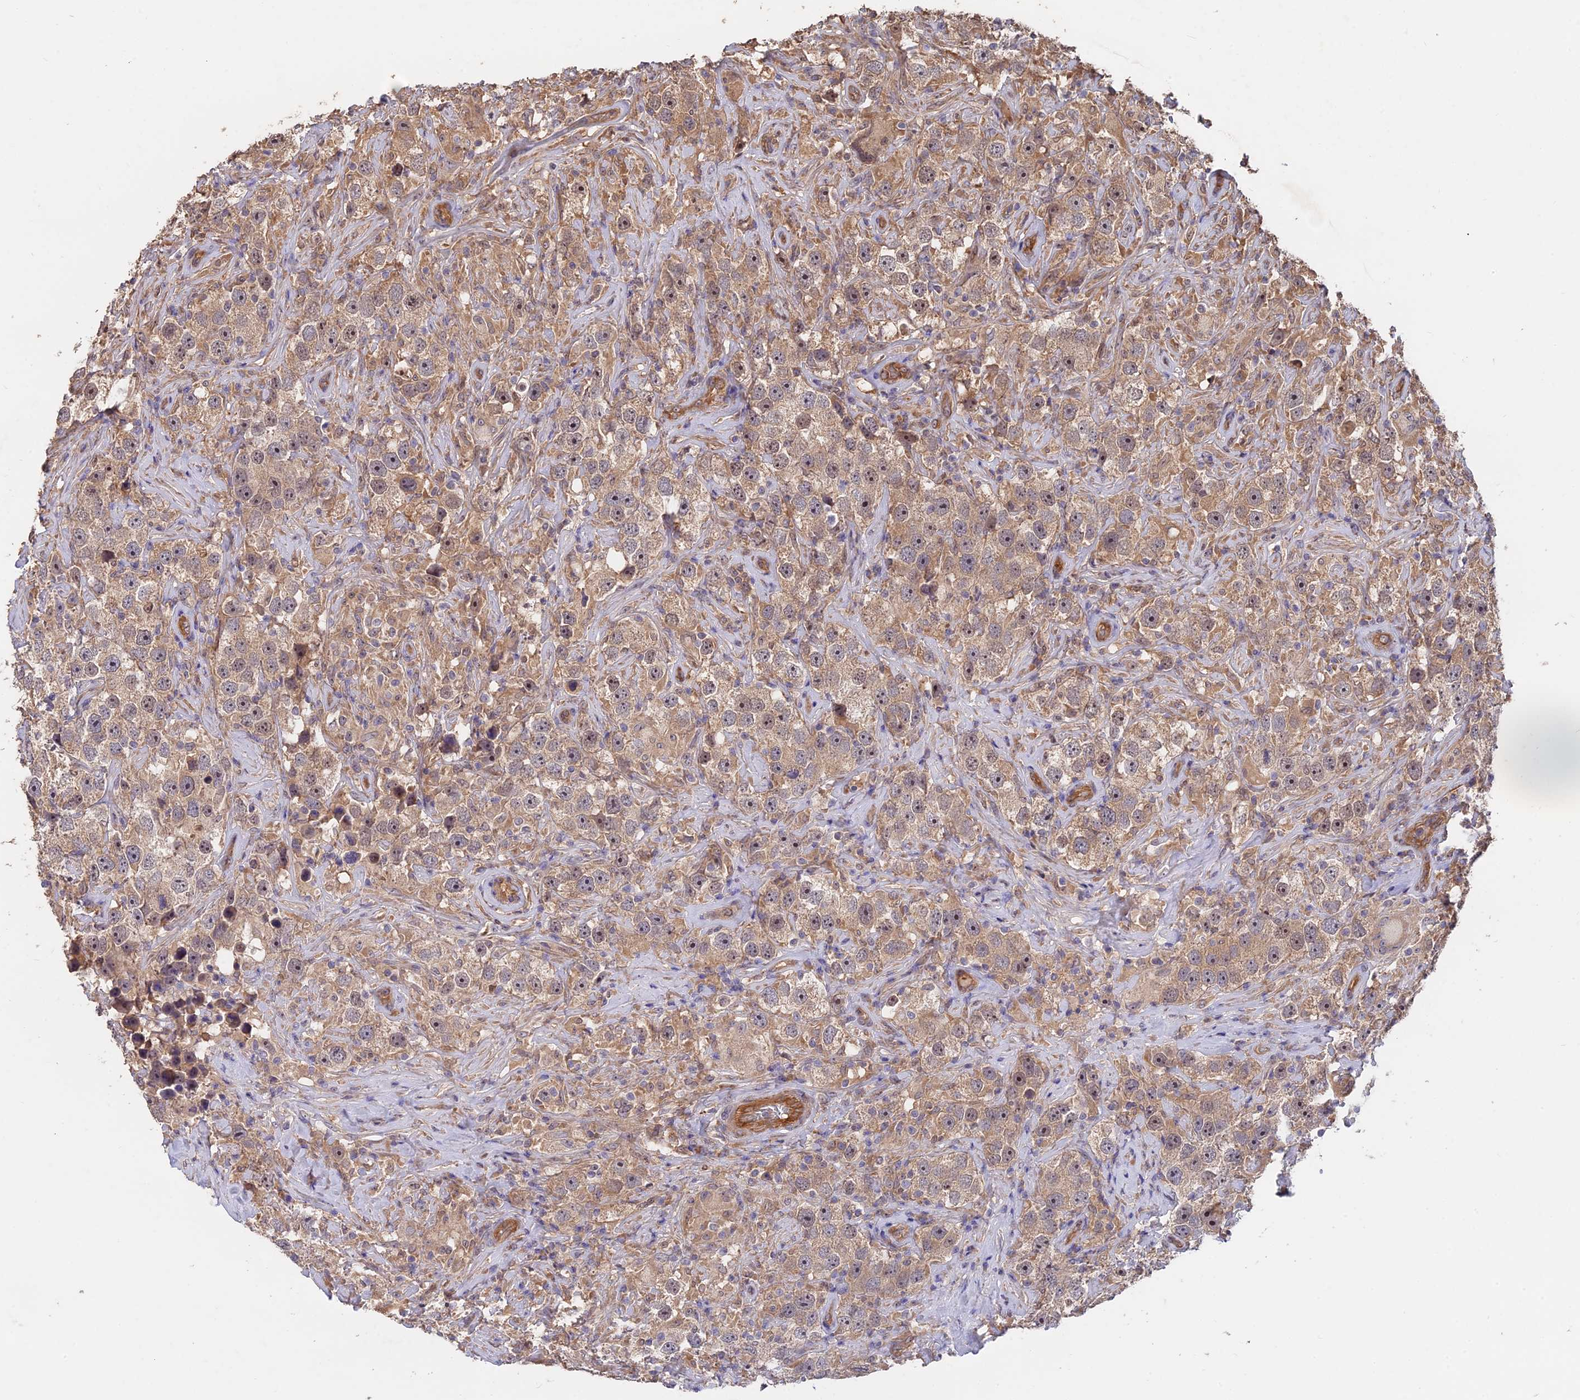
{"staining": {"intensity": "moderate", "quantity": "25%-75%", "location": "cytoplasmic/membranous"}, "tissue": "testis cancer", "cell_type": "Tumor cells", "image_type": "cancer", "snomed": [{"axis": "morphology", "description": "Seminoma, NOS"}, {"axis": "topography", "description": "Testis"}], "caption": "Protein staining of testis seminoma tissue demonstrates moderate cytoplasmic/membranous staining in about 25%-75% of tumor cells.", "gene": "SAC3D1", "patient": {"sex": "male", "age": 49}}